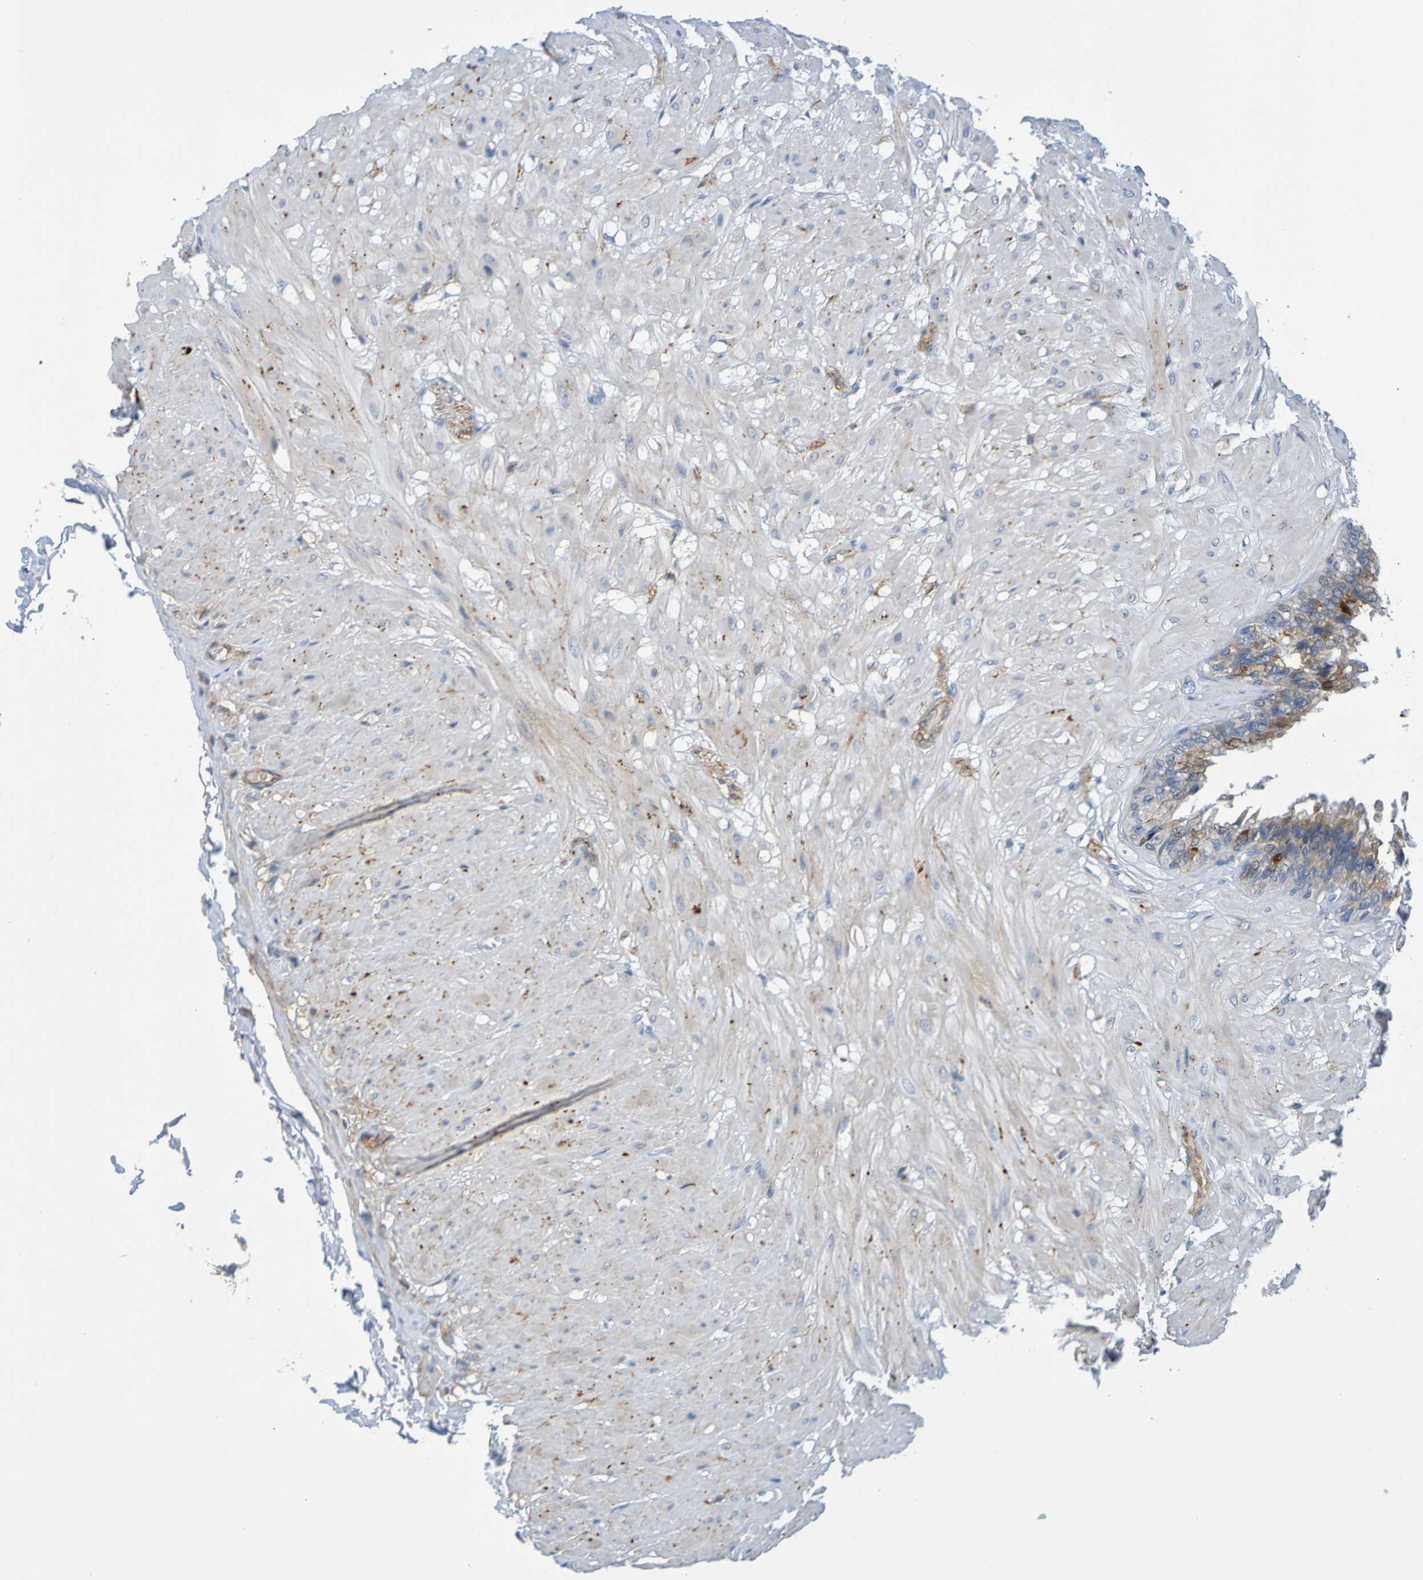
{"staining": {"intensity": "strong", "quantity": "25%-75%", "location": "cytoplasmic/membranous"}, "tissue": "seminal vesicle", "cell_type": "Glandular cells", "image_type": "normal", "snomed": [{"axis": "morphology", "description": "Normal tissue, NOS"}, {"axis": "topography", "description": "Seminal veicle"}], "caption": "DAB immunohistochemical staining of normal human seminal vesicle demonstrates strong cytoplasmic/membranous protein expression in approximately 25%-75% of glandular cells. (Stains: DAB in brown, nuclei in blue, Microscopy: brightfield microscopy at high magnification).", "gene": "IL10", "patient": {"sex": "male", "age": 46}}